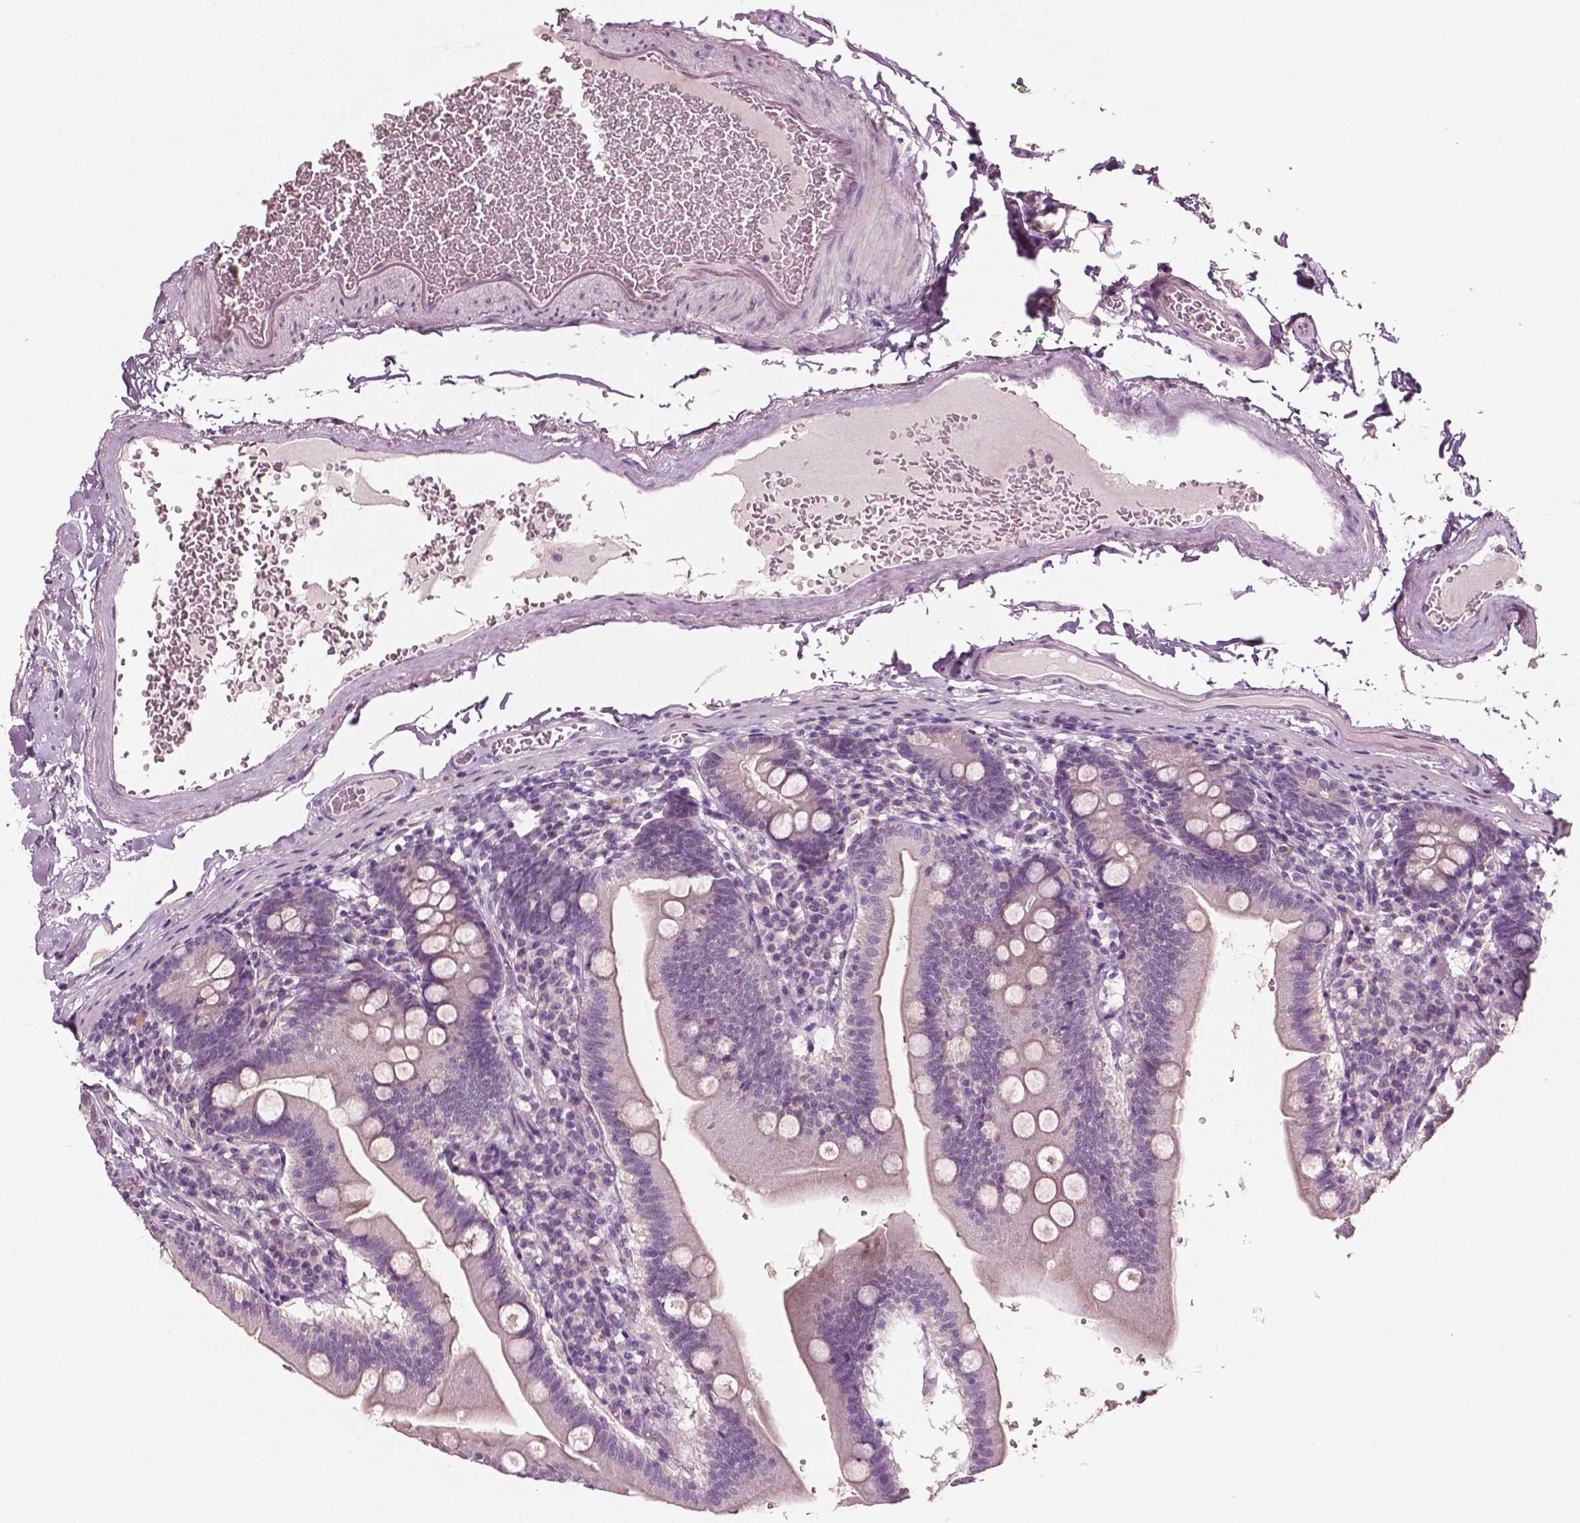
{"staining": {"intensity": "weak", "quantity": "<25%", "location": "cytoplasmic/membranous"}, "tissue": "duodenum", "cell_type": "Glandular cells", "image_type": "normal", "snomed": [{"axis": "morphology", "description": "Normal tissue, NOS"}, {"axis": "topography", "description": "Duodenum"}], "caption": "This histopathology image is of benign duodenum stained with immunohistochemistry to label a protein in brown with the nuclei are counter-stained blue. There is no positivity in glandular cells.", "gene": "PLA2R1", "patient": {"sex": "female", "age": 67}}